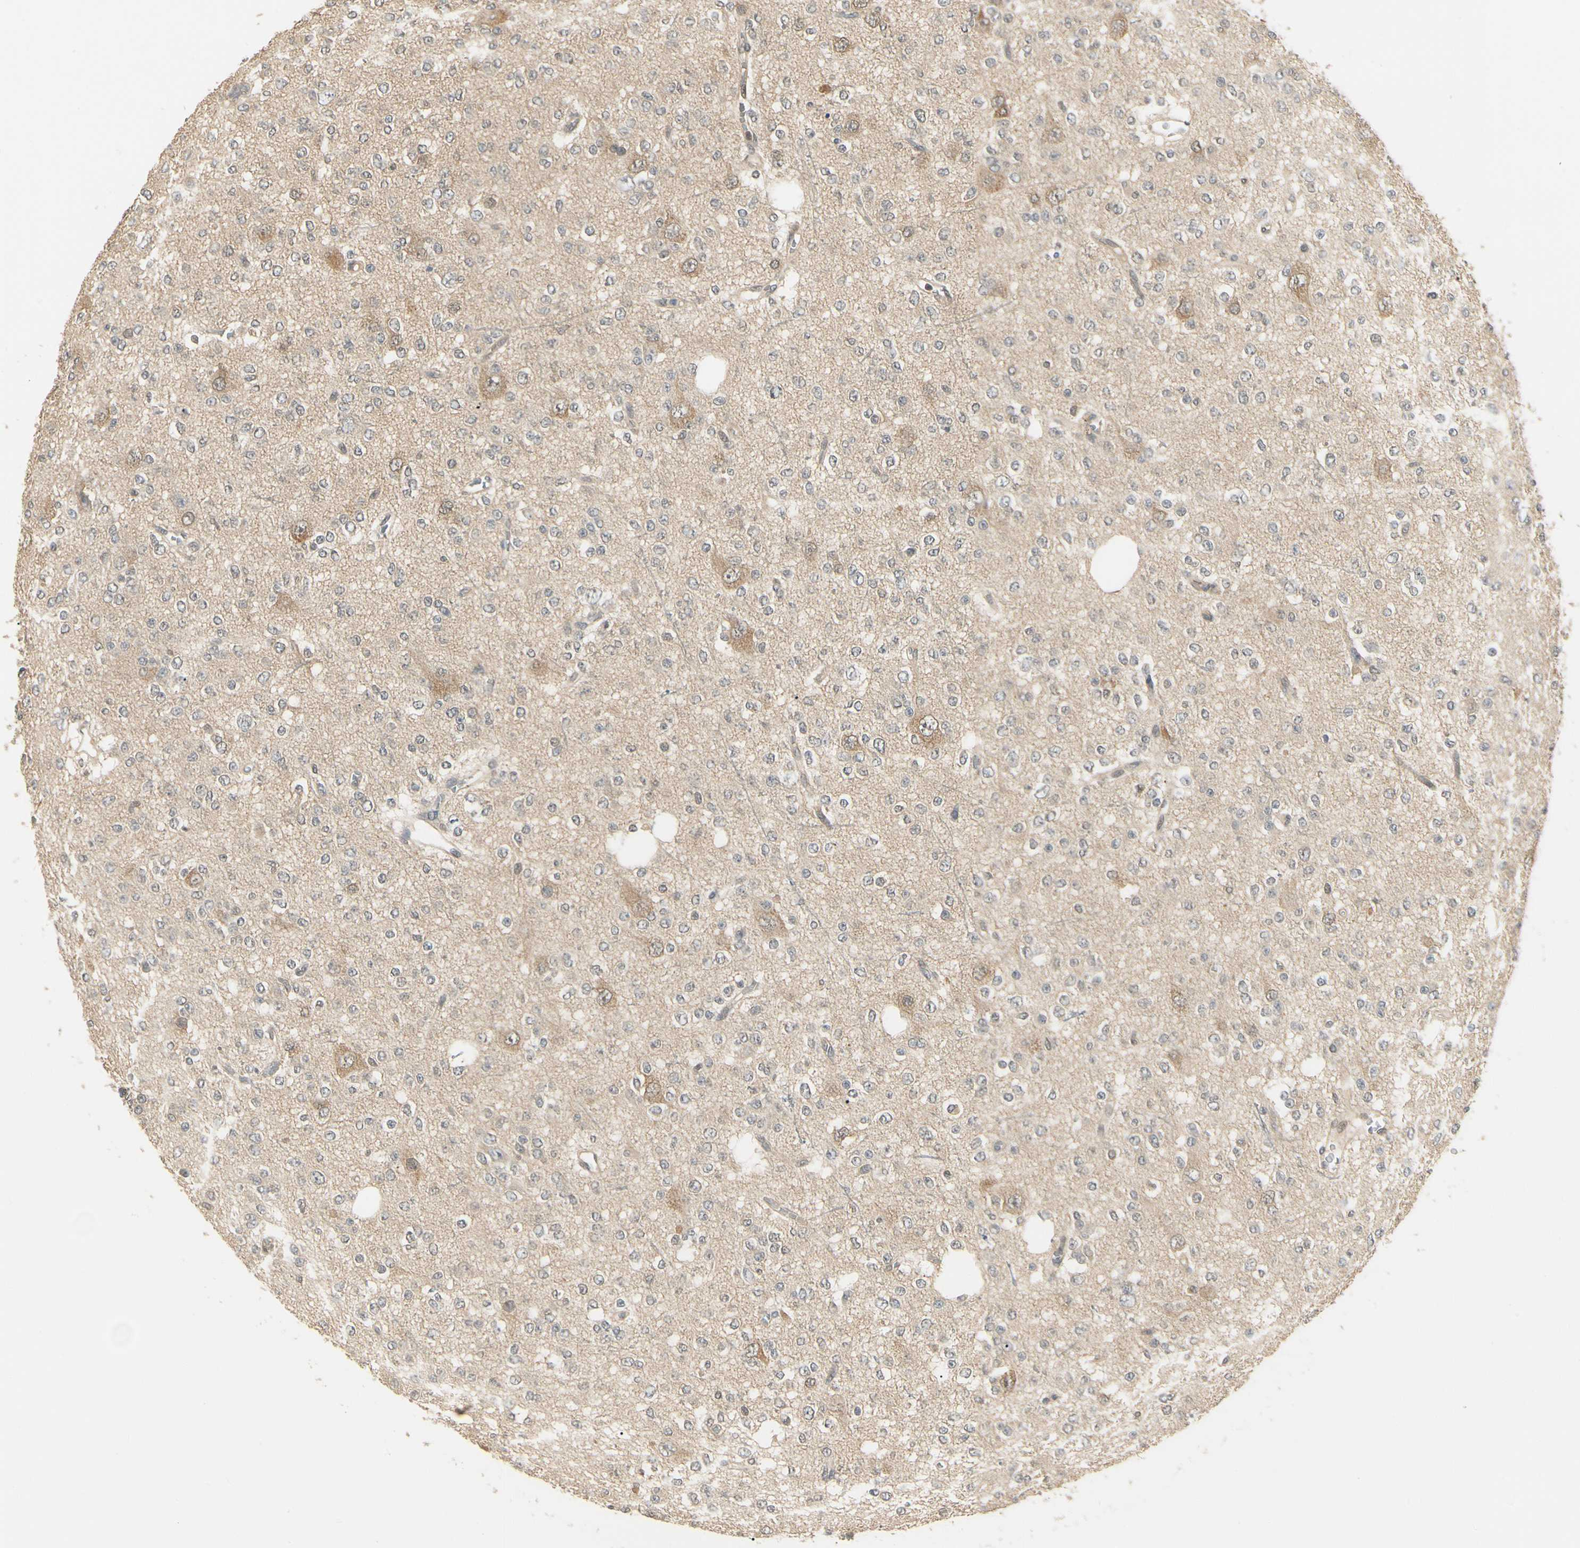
{"staining": {"intensity": "negative", "quantity": "none", "location": "none"}, "tissue": "glioma", "cell_type": "Tumor cells", "image_type": "cancer", "snomed": [{"axis": "morphology", "description": "Glioma, malignant, Low grade"}, {"axis": "topography", "description": "Brain"}], "caption": "A histopathology image of malignant low-grade glioma stained for a protein displays no brown staining in tumor cells.", "gene": "UBE2Z", "patient": {"sex": "male", "age": 38}}